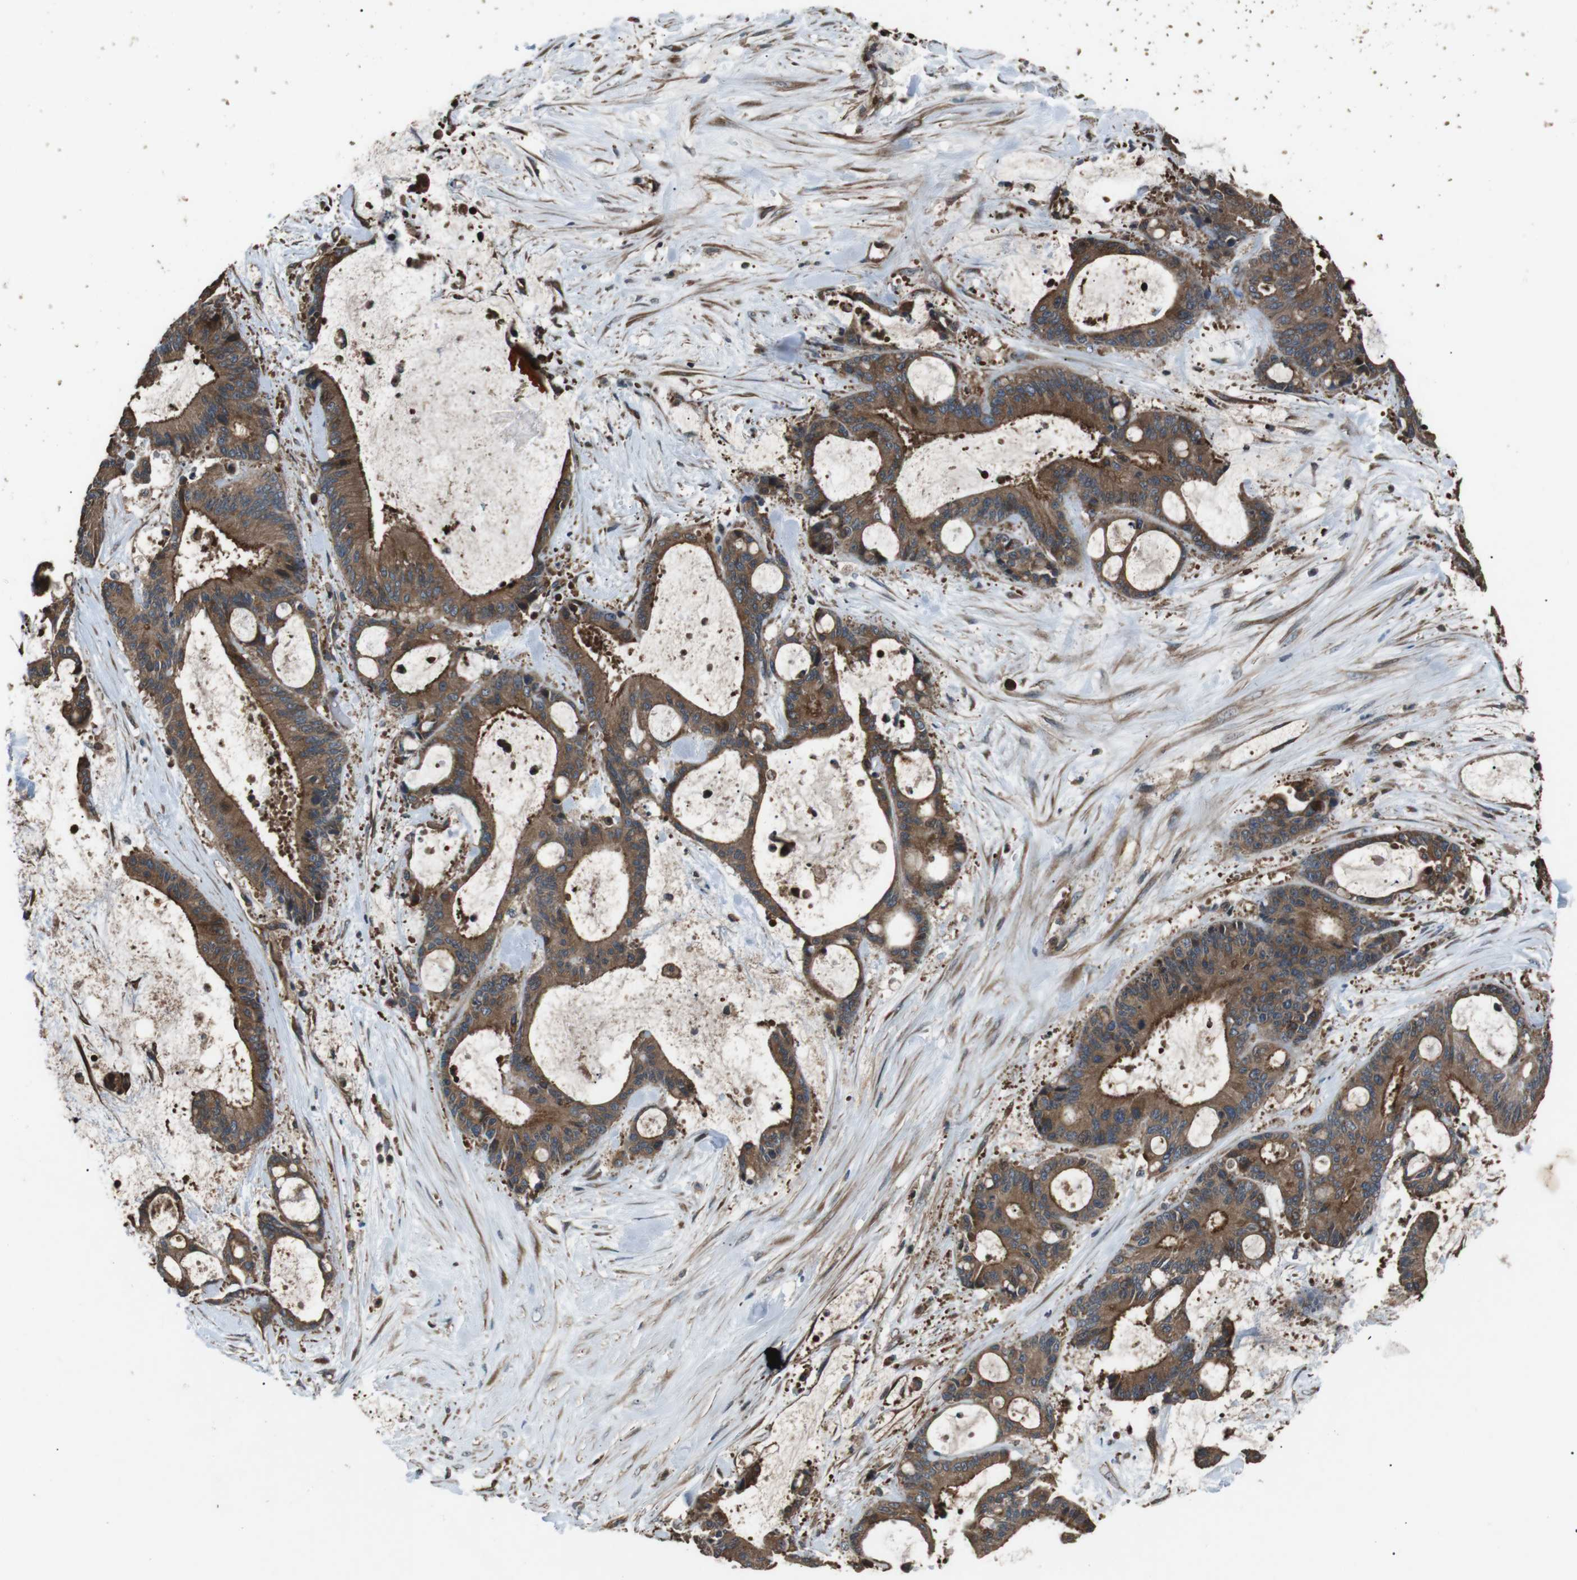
{"staining": {"intensity": "moderate", "quantity": ">75%", "location": "cytoplasmic/membranous"}, "tissue": "liver cancer", "cell_type": "Tumor cells", "image_type": "cancer", "snomed": [{"axis": "morphology", "description": "Cholangiocarcinoma"}, {"axis": "topography", "description": "Liver"}], "caption": "Human liver cancer stained with a brown dye shows moderate cytoplasmic/membranous positive expression in about >75% of tumor cells.", "gene": "GPR161", "patient": {"sex": "female", "age": 73}}